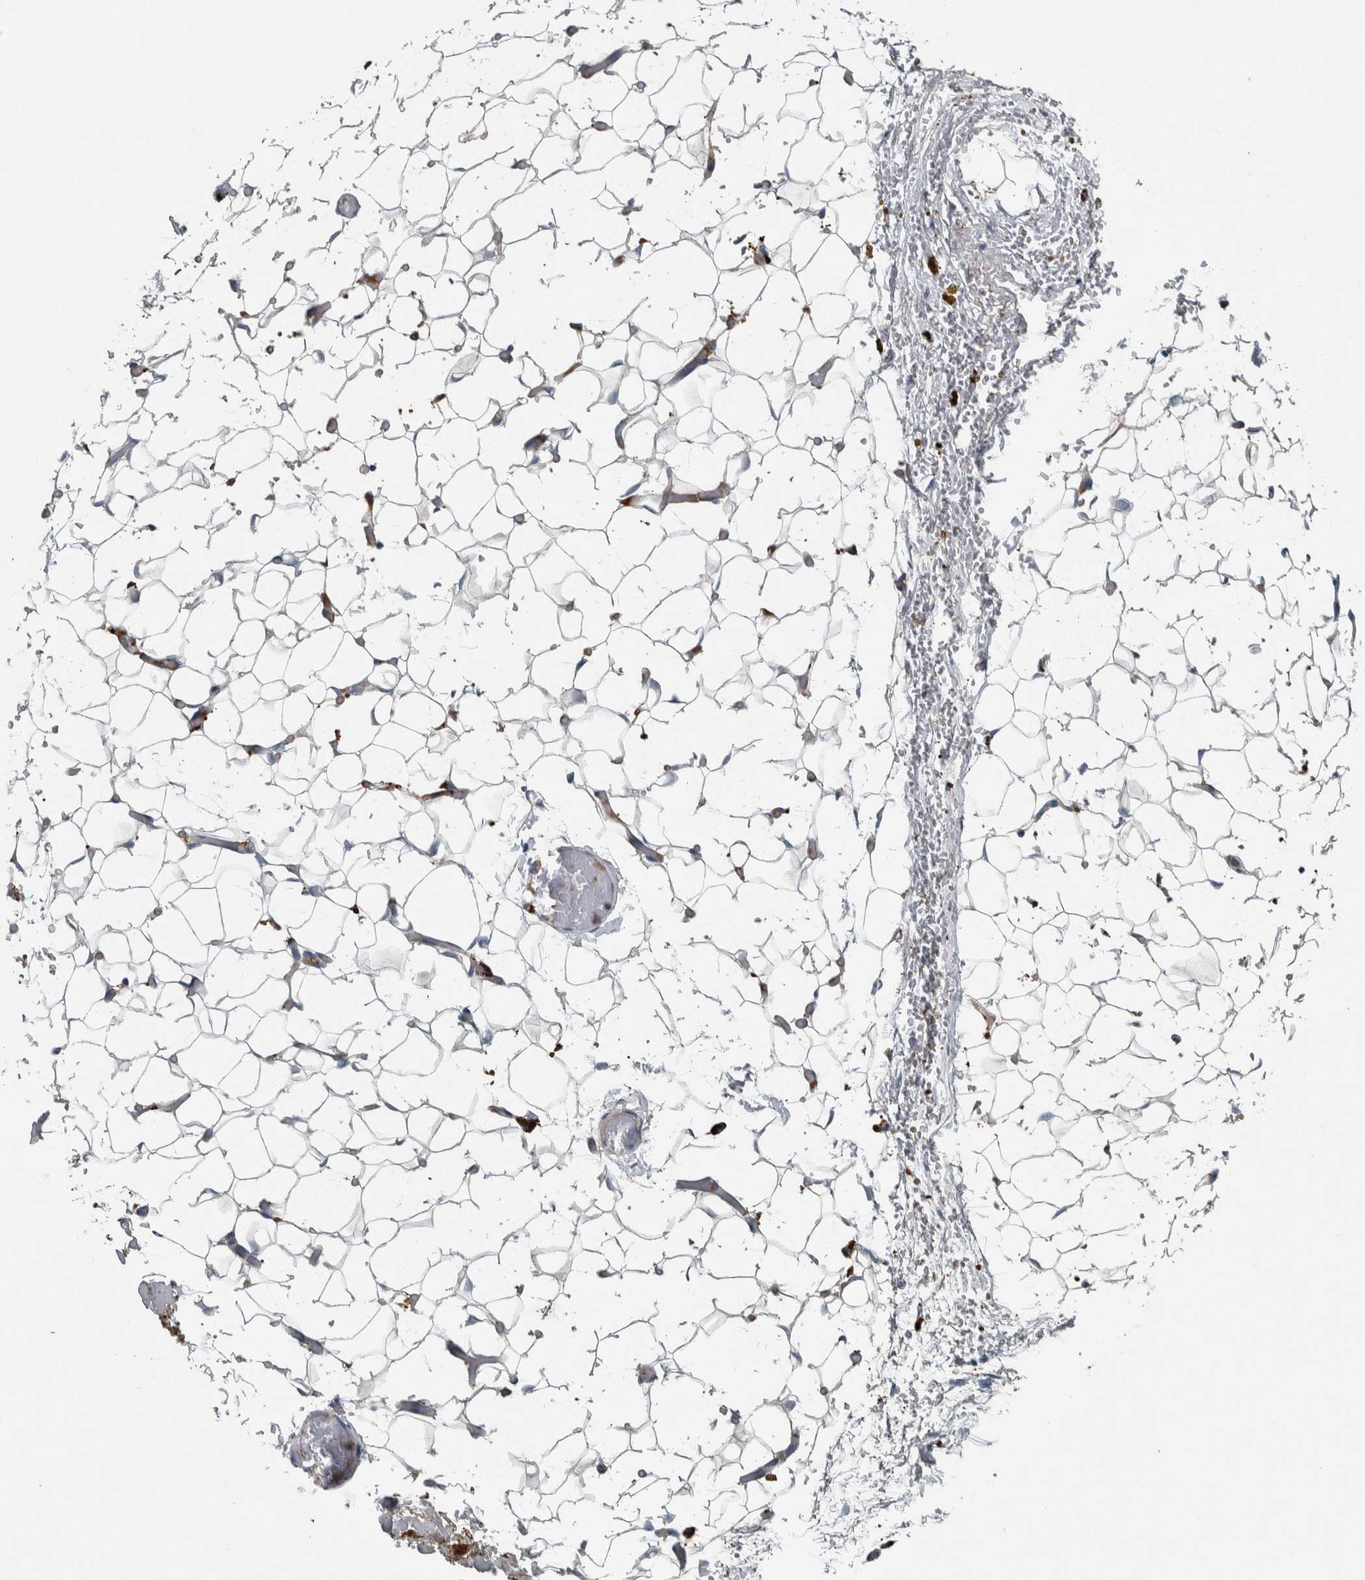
{"staining": {"intensity": "weak", "quantity": ">75%", "location": "cytoplasmic/membranous"}, "tissue": "adipose tissue", "cell_type": "Adipocytes", "image_type": "normal", "snomed": [{"axis": "morphology", "description": "Normal tissue, NOS"}, {"axis": "topography", "description": "Kidney"}, {"axis": "topography", "description": "Peripheral nerve tissue"}], "caption": "A low amount of weak cytoplasmic/membranous positivity is seen in about >75% of adipocytes in benign adipose tissue.", "gene": "SERPINC1", "patient": {"sex": "male", "age": 7}}